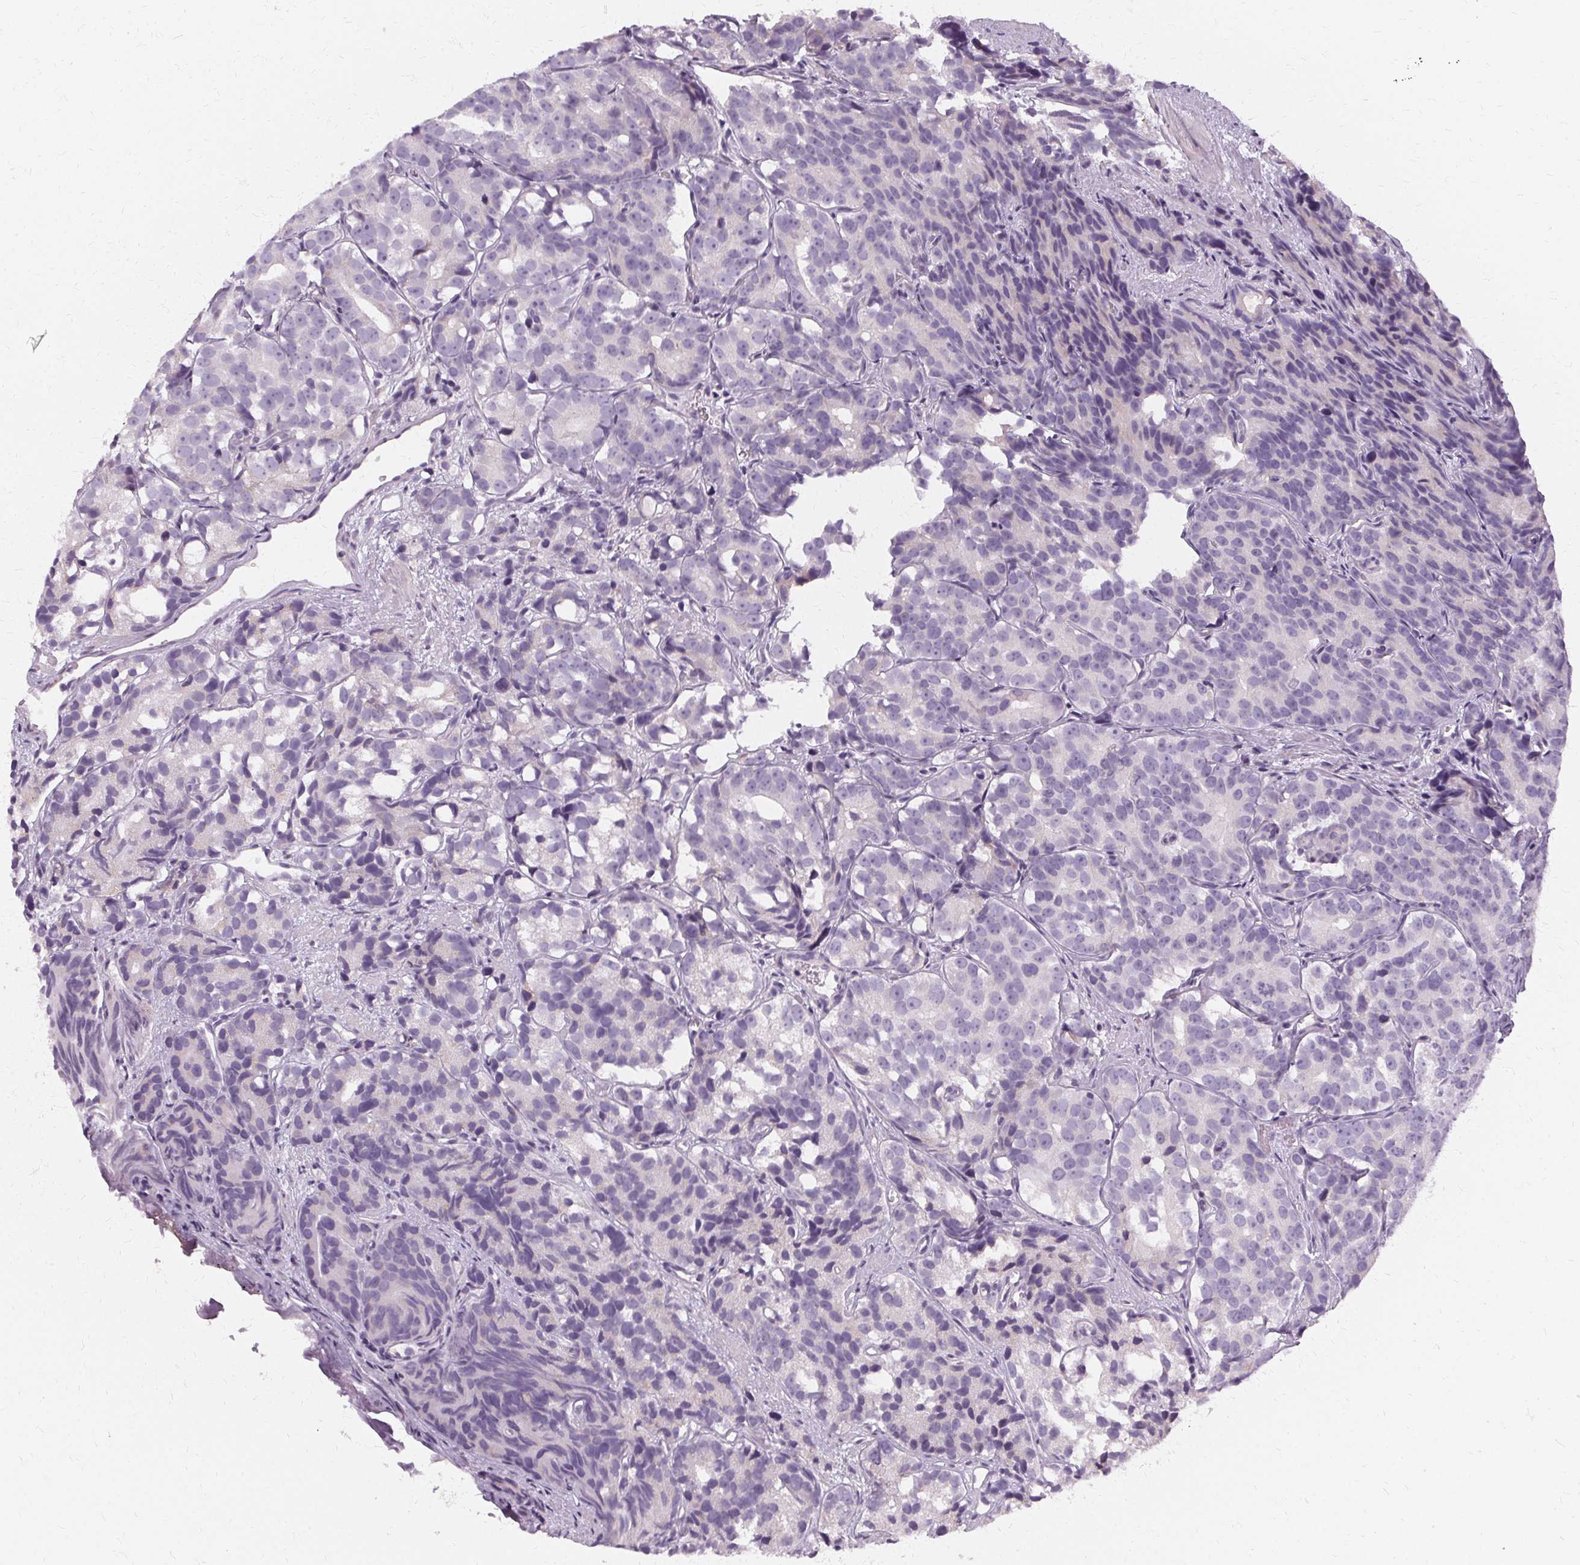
{"staining": {"intensity": "negative", "quantity": "none", "location": "none"}, "tissue": "prostate cancer", "cell_type": "Tumor cells", "image_type": "cancer", "snomed": [{"axis": "morphology", "description": "Adenocarcinoma, High grade"}, {"axis": "topography", "description": "Prostate"}], "caption": "This is a image of IHC staining of prostate high-grade adenocarcinoma, which shows no expression in tumor cells.", "gene": "FCRL3", "patient": {"sex": "male", "age": 77}}